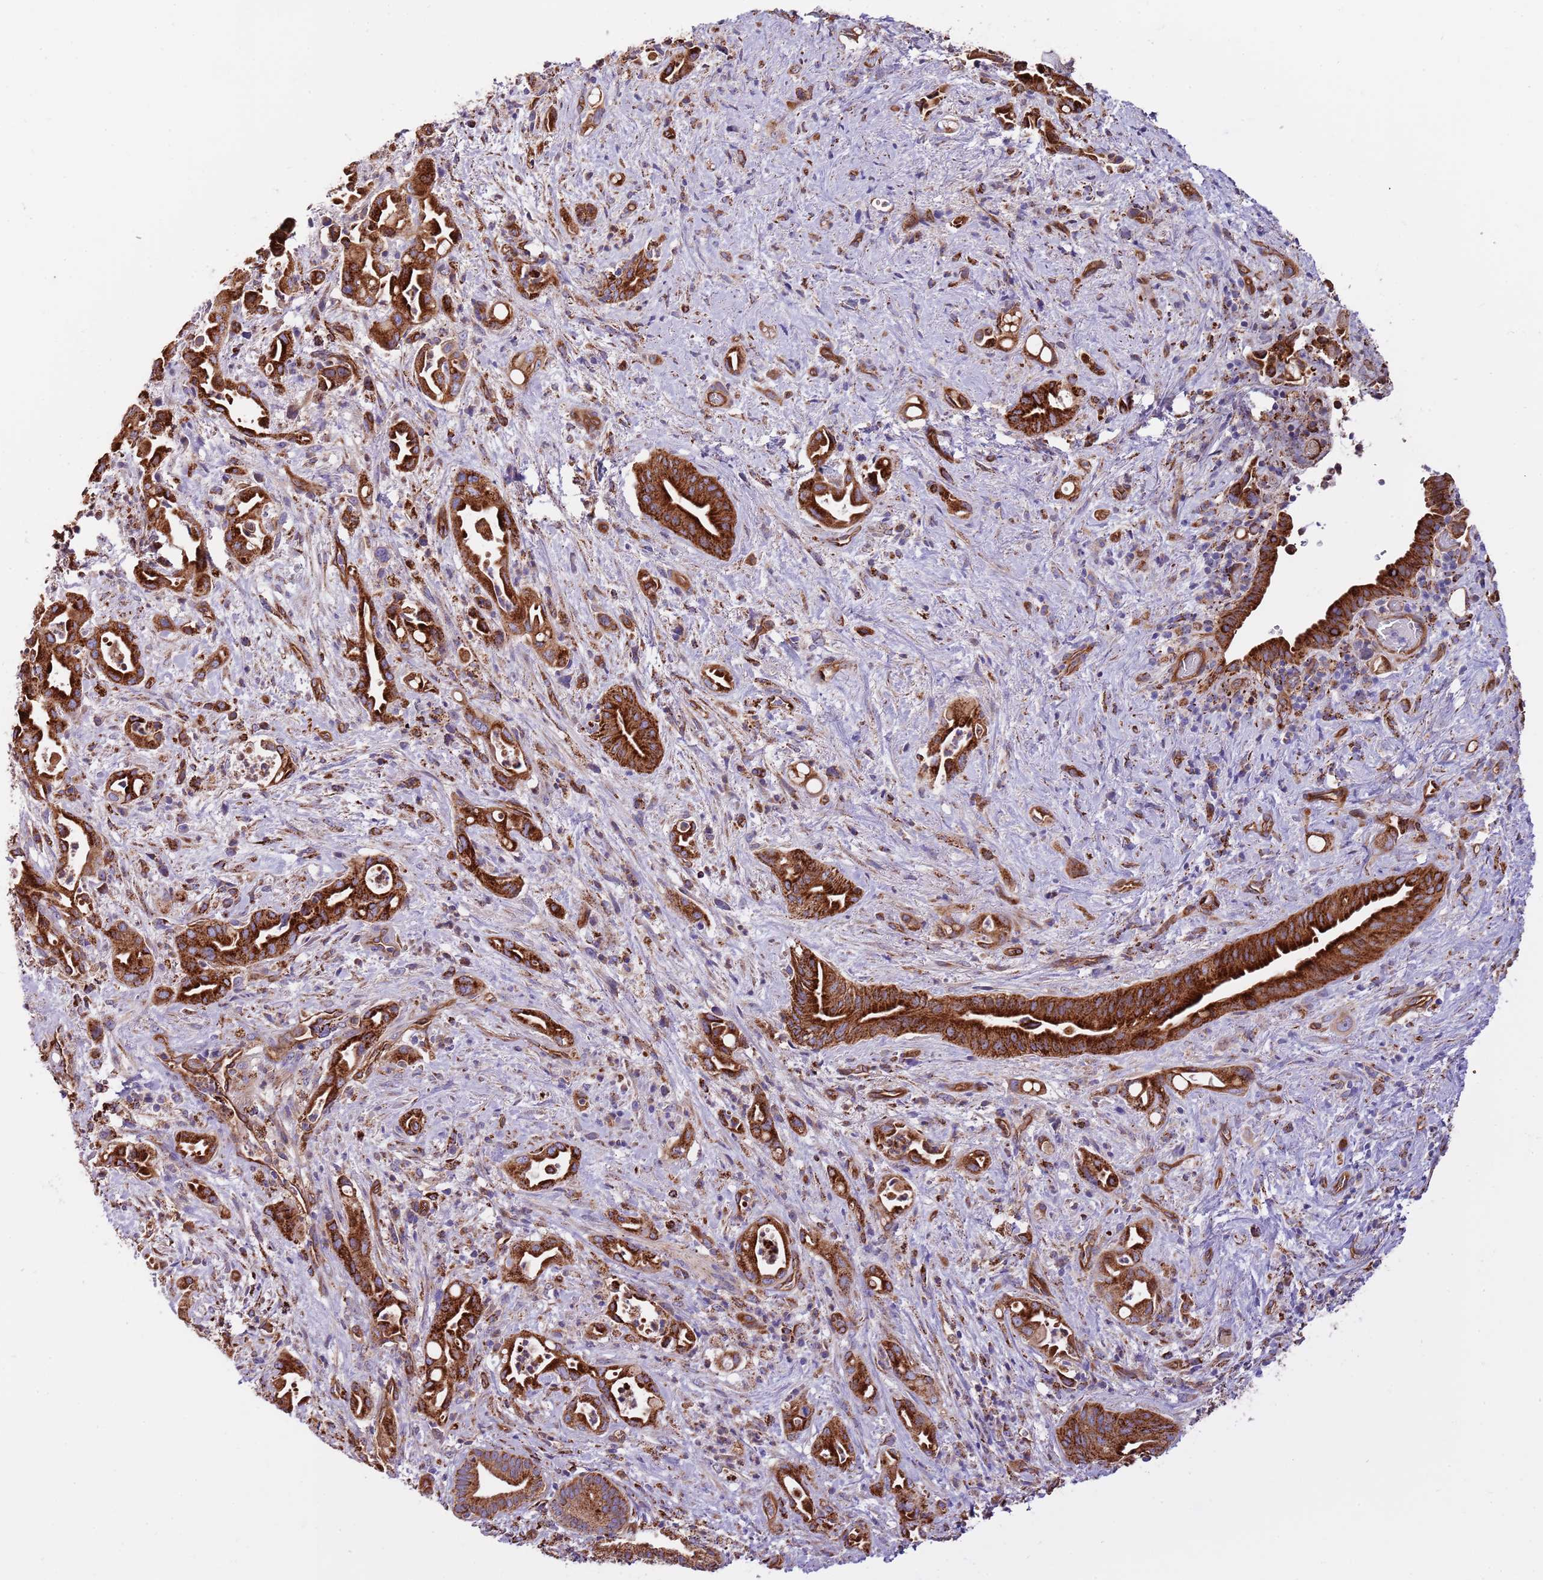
{"staining": {"intensity": "strong", "quantity": ">75%", "location": "cytoplasmic/membranous"}, "tissue": "liver cancer", "cell_type": "Tumor cells", "image_type": "cancer", "snomed": [{"axis": "morphology", "description": "Cholangiocarcinoma"}, {"axis": "topography", "description": "Liver"}], "caption": "An immunohistochemistry (IHC) micrograph of neoplastic tissue is shown. Protein staining in brown highlights strong cytoplasmic/membranous positivity in liver cancer (cholangiocarcinoma) within tumor cells. (DAB = brown stain, brightfield microscopy at high magnification).", "gene": "DOCK6", "patient": {"sex": "female", "age": 68}}